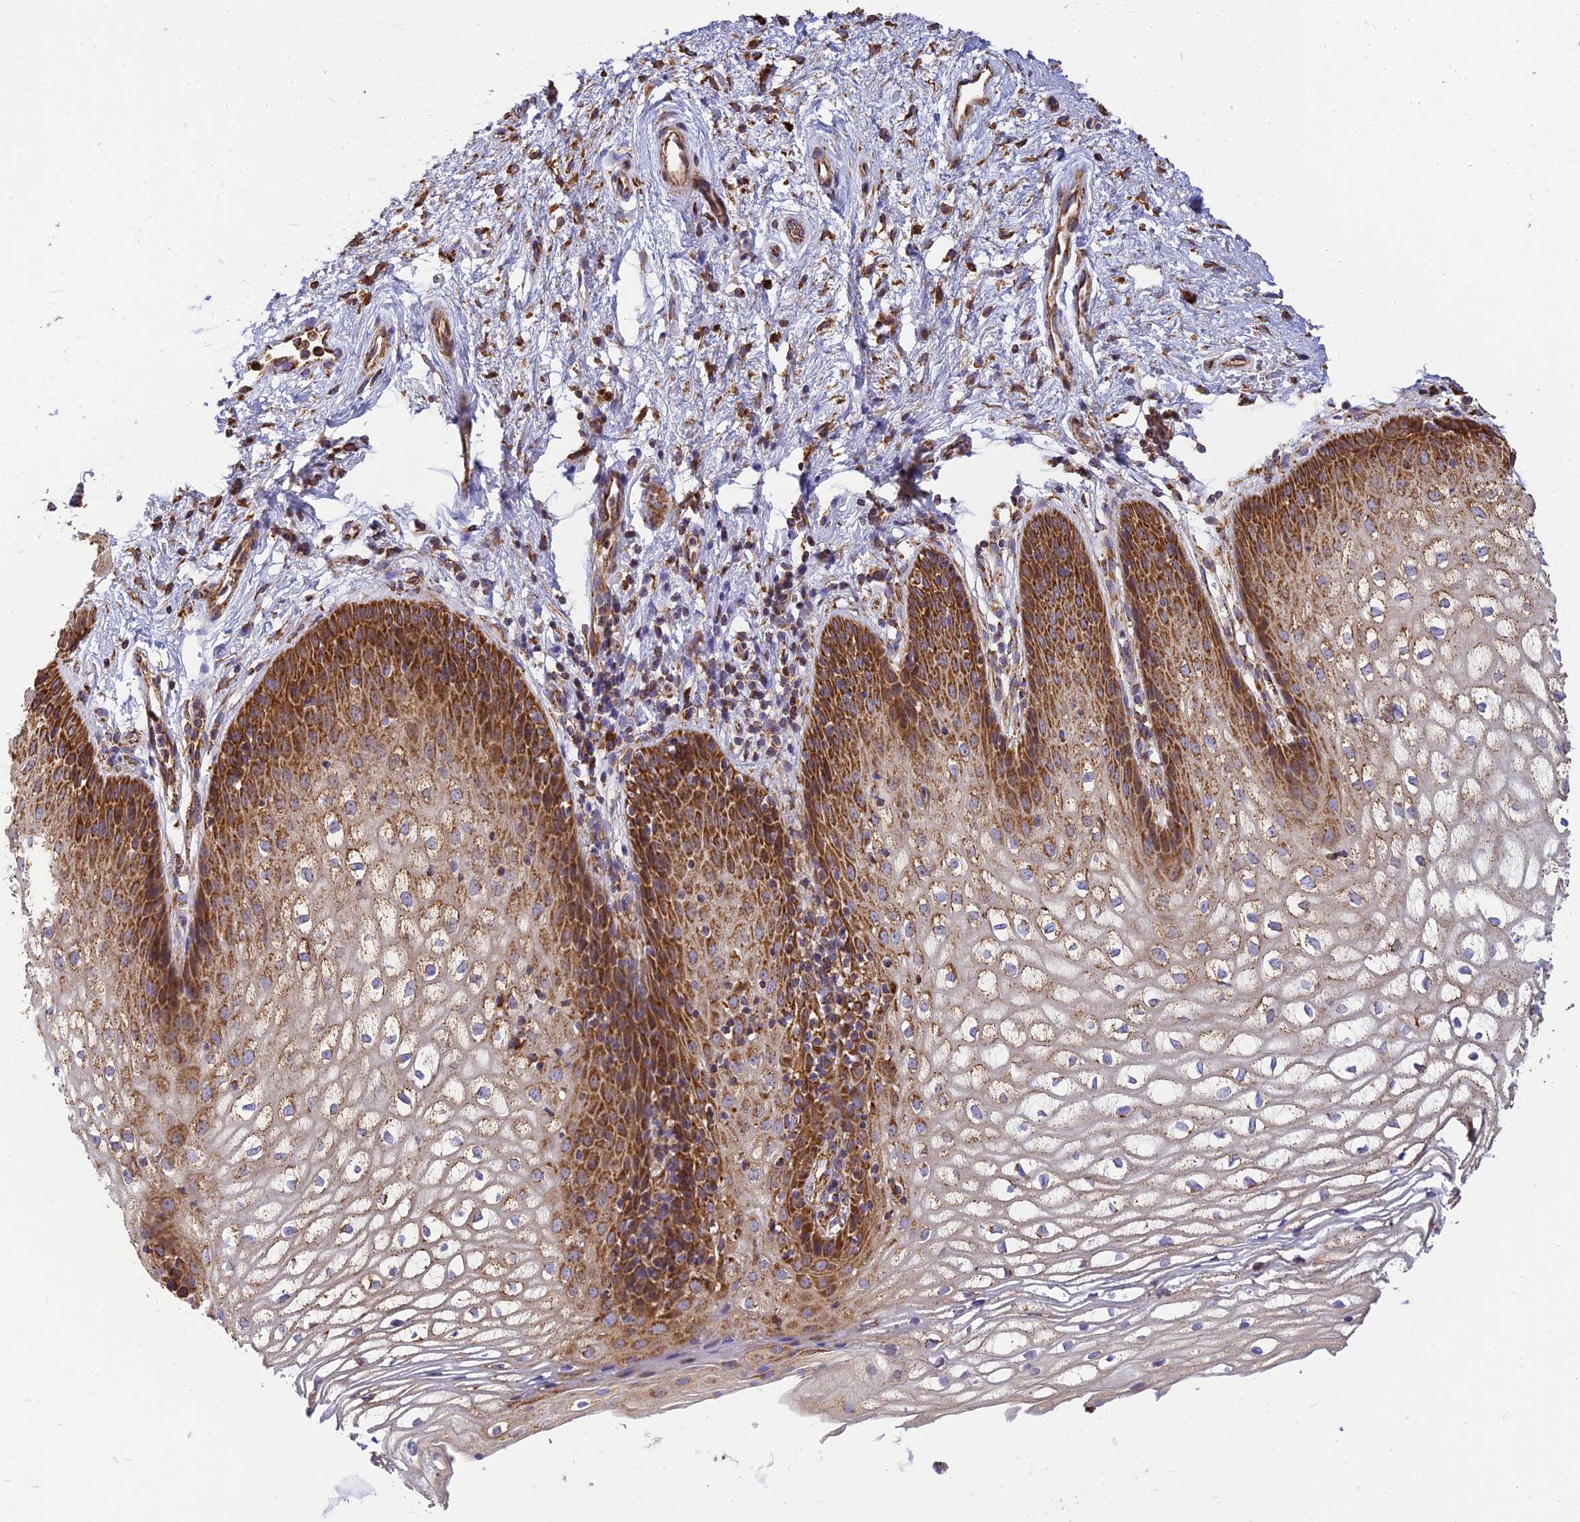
{"staining": {"intensity": "strong", "quantity": "25%-75%", "location": "cytoplasmic/membranous"}, "tissue": "vagina", "cell_type": "Squamous epithelial cells", "image_type": "normal", "snomed": [{"axis": "morphology", "description": "Normal tissue, NOS"}, {"axis": "topography", "description": "Vagina"}], "caption": "The photomicrograph demonstrates a brown stain indicating the presence of a protein in the cytoplasmic/membranous of squamous epithelial cells in vagina.", "gene": "THUMPD2", "patient": {"sex": "female", "age": 34}}